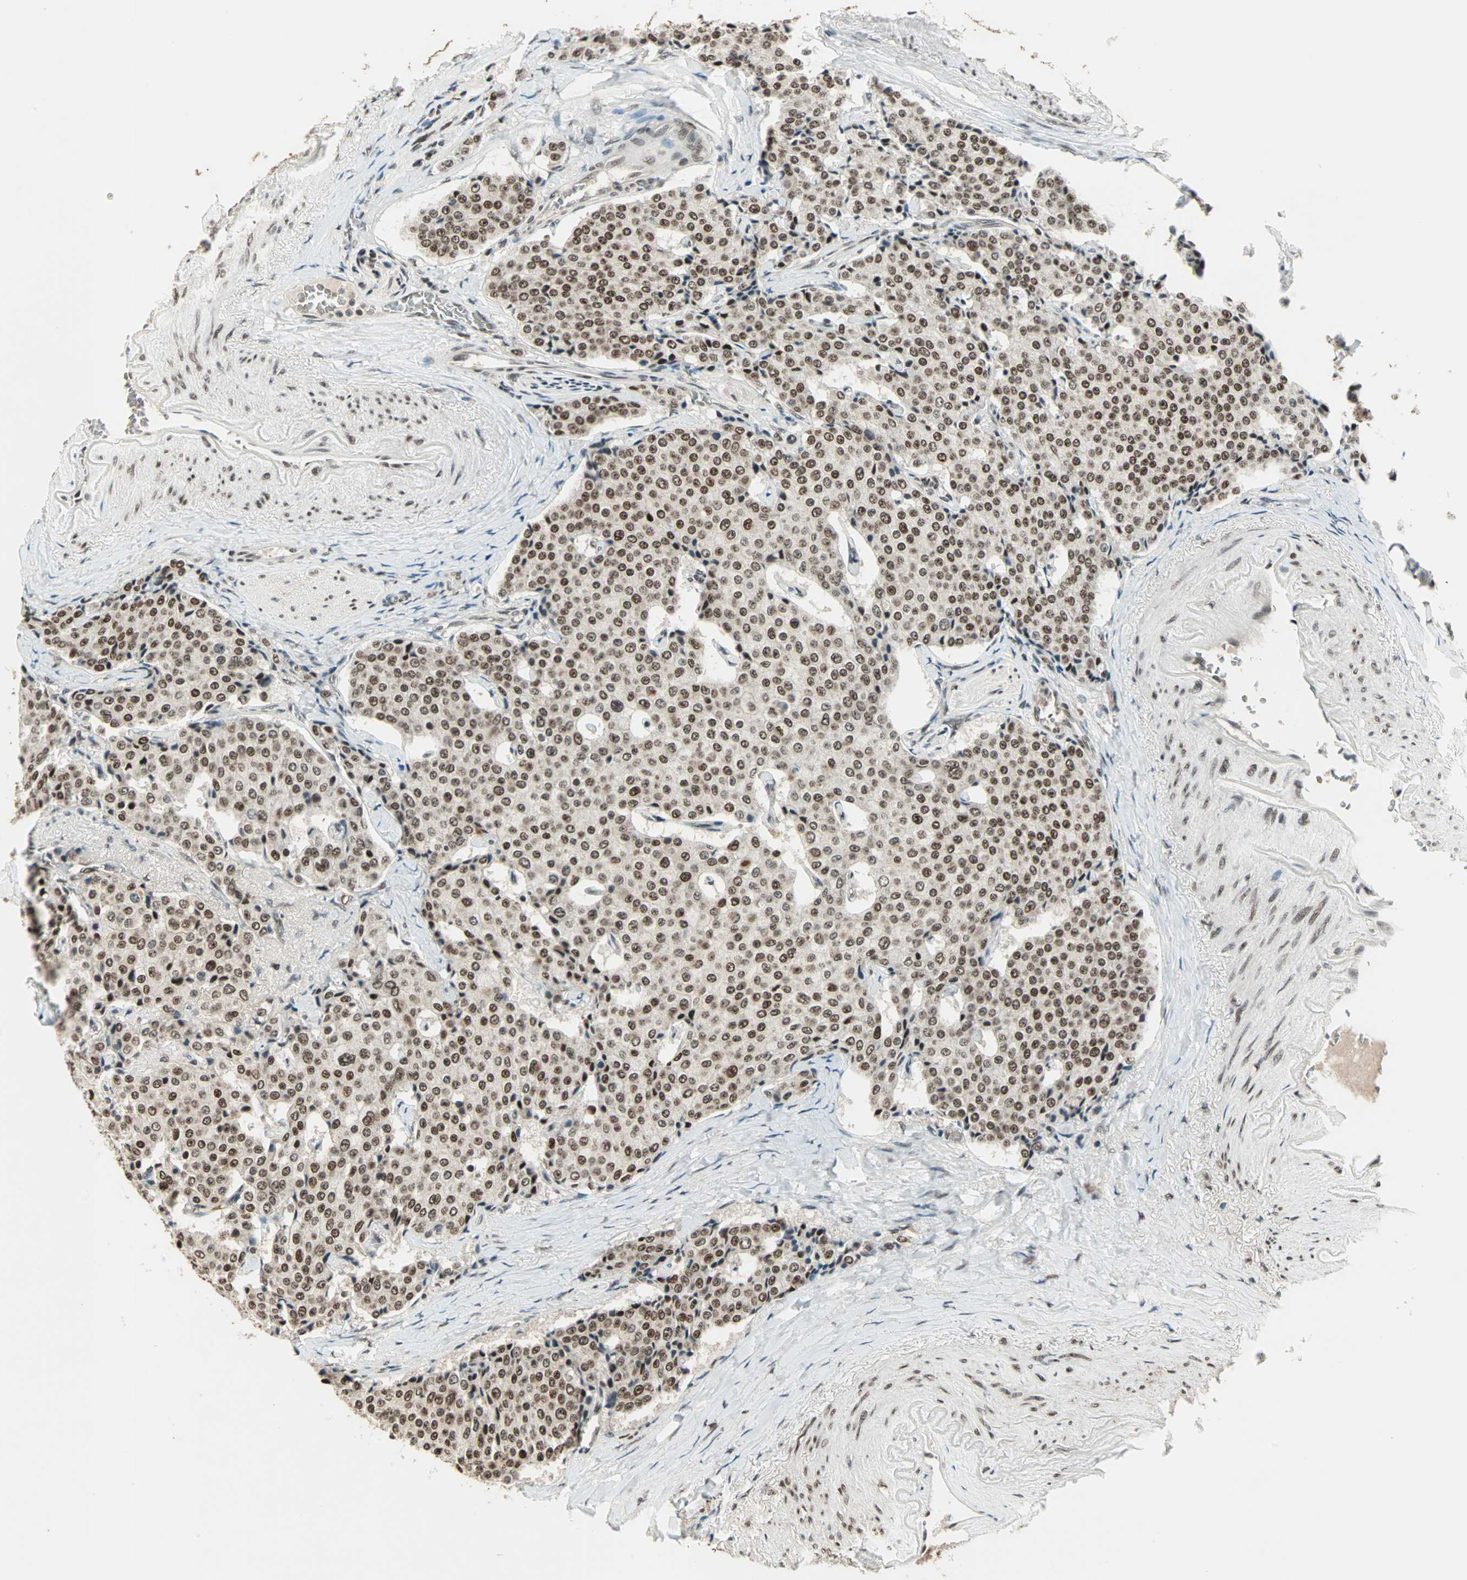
{"staining": {"intensity": "strong", "quantity": ">75%", "location": "nuclear"}, "tissue": "carcinoid", "cell_type": "Tumor cells", "image_type": "cancer", "snomed": [{"axis": "morphology", "description": "Carcinoid, malignant, NOS"}, {"axis": "topography", "description": "Colon"}], "caption": "Immunohistochemistry micrograph of human carcinoid (malignant) stained for a protein (brown), which reveals high levels of strong nuclear staining in about >75% of tumor cells.", "gene": "MDC1", "patient": {"sex": "female", "age": 61}}